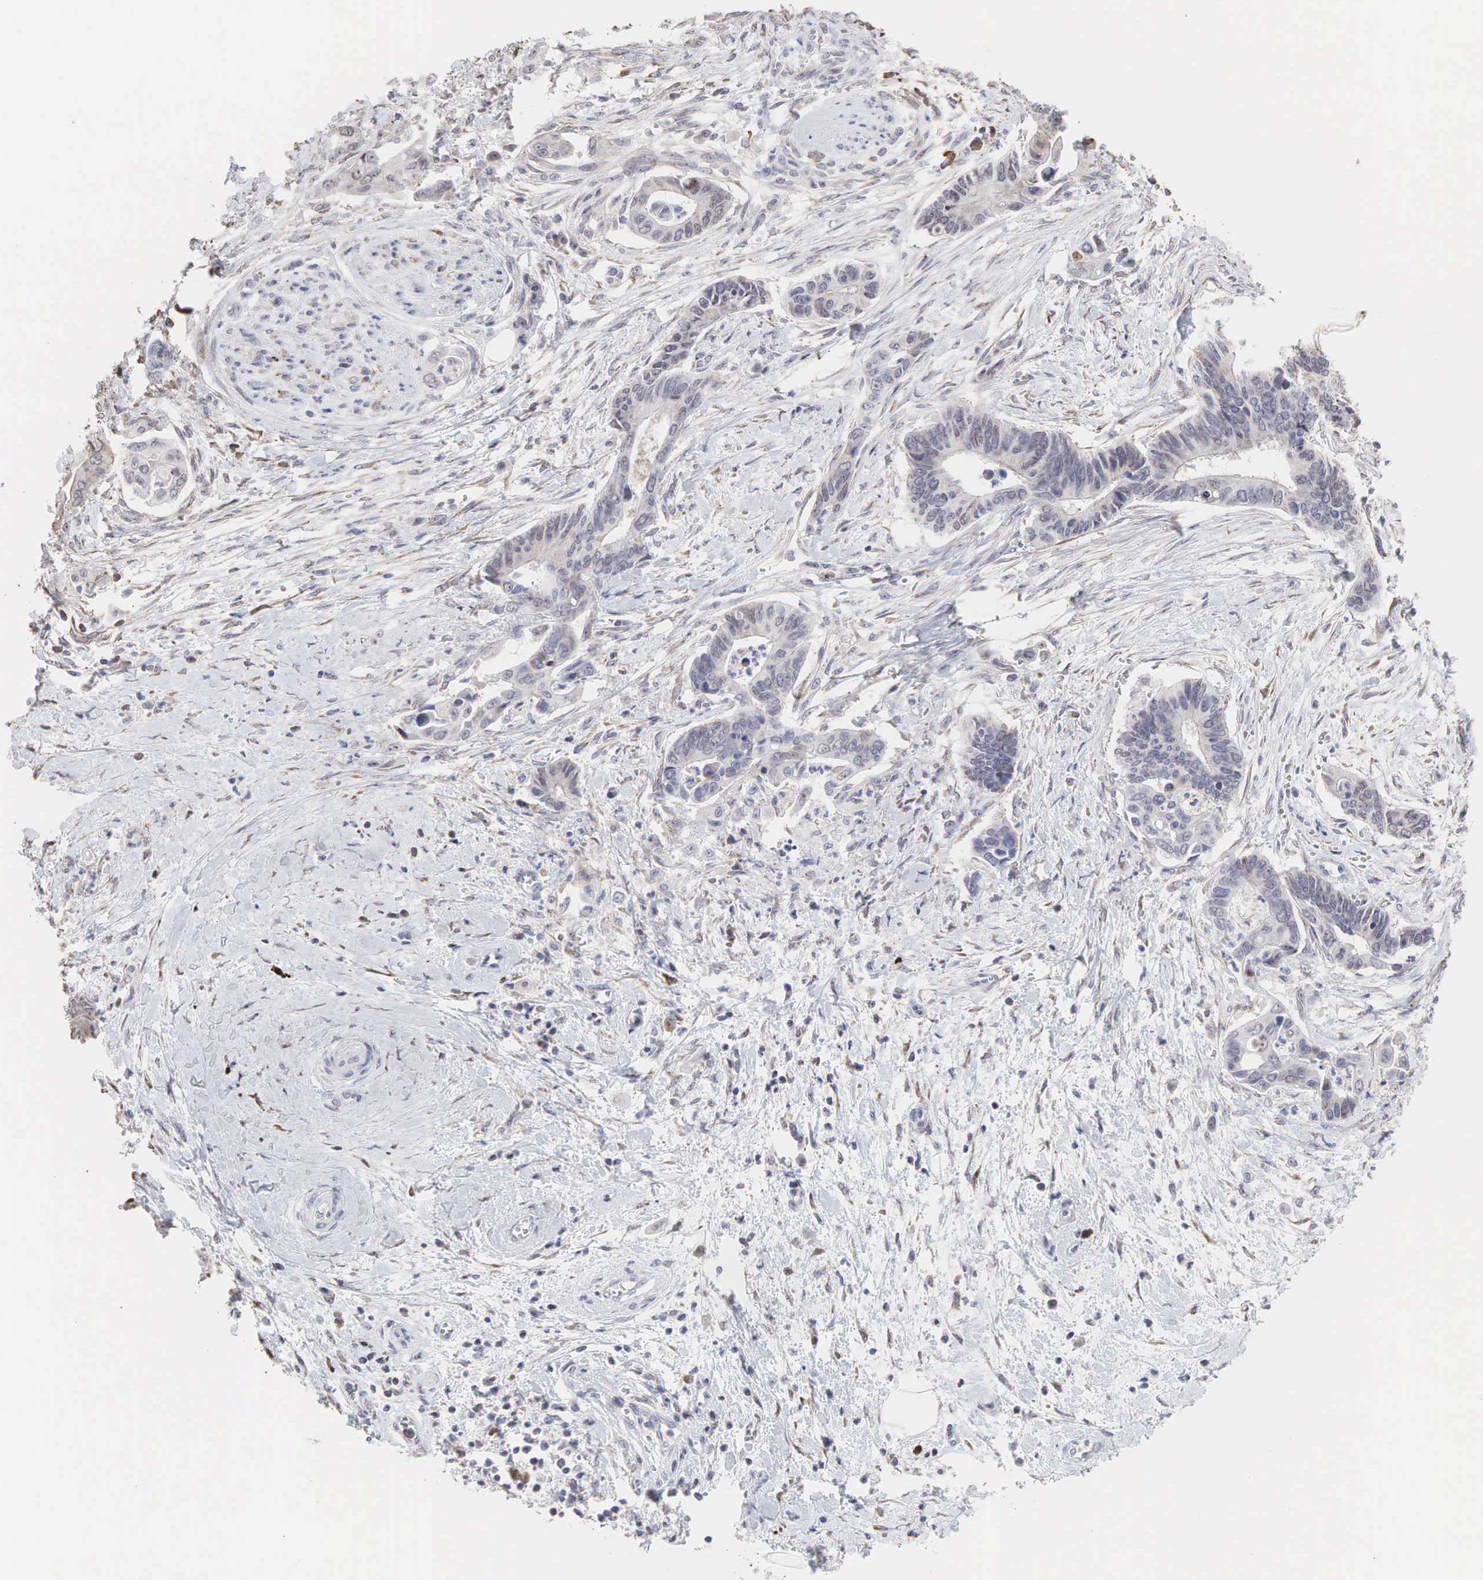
{"staining": {"intensity": "negative", "quantity": "none", "location": "none"}, "tissue": "pancreatic cancer", "cell_type": "Tumor cells", "image_type": "cancer", "snomed": [{"axis": "morphology", "description": "Adenocarcinoma, NOS"}, {"axis": "topography", "description": "Pancreas"}], "caption": "The histopathology image exhibits no significant expression in tumor cells of pancreatic cancer.", "gene": "DKC1", "patient": {"sex": "female", "age": 70}}